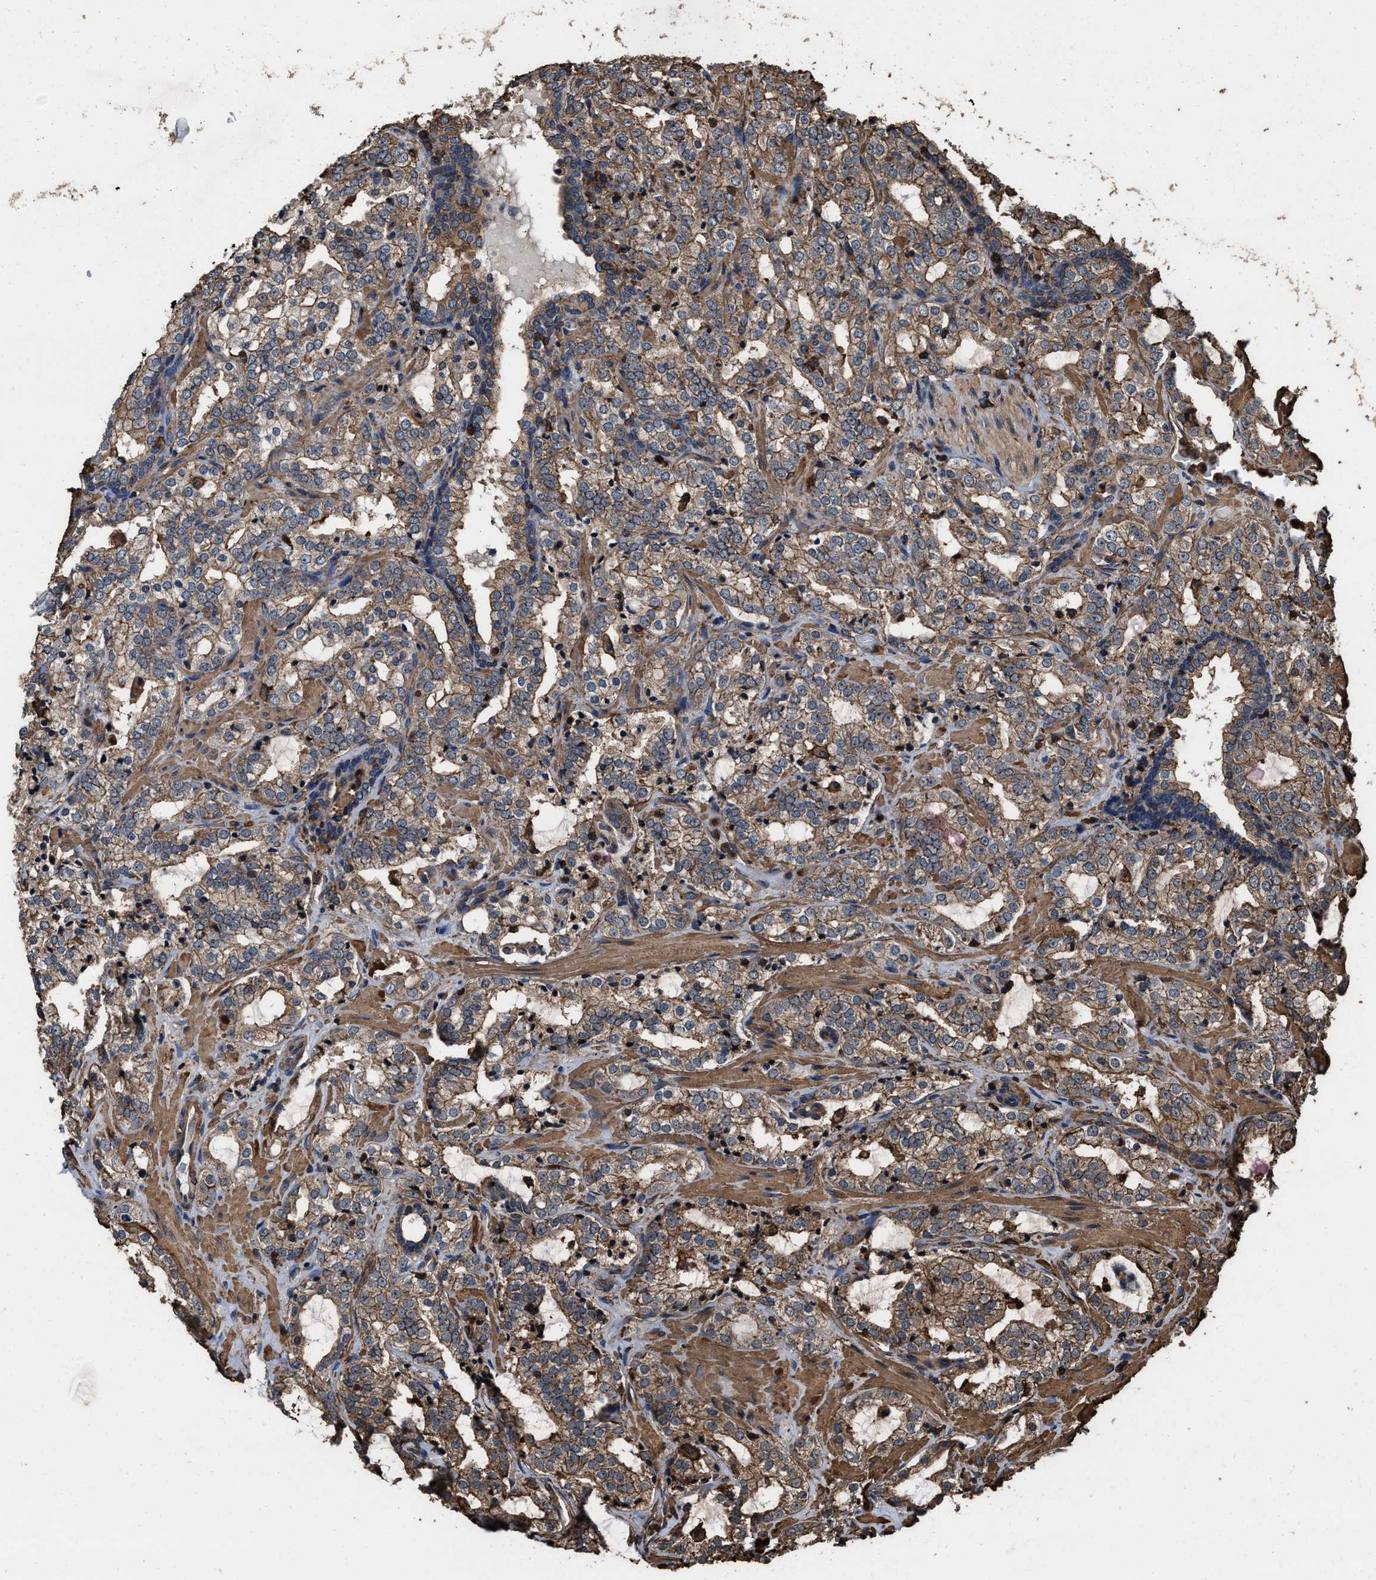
{"staining": {"intensity": "moderate", "quantity": ">75%", "location": "cytoplasmic/membranous"}, "tissue": "prostate cancer", "cell_type": "Tumor cells", "image_type": "cancer", "snomed": [{"axis": "morphology", "description": "Adenocarcinoma, High grade"}, {"axis": "topography", "description": "Prostate"}], "caption": "DAB (3,3'-diaminobenzidine) immunohistochemical staining of human prostate cancer (adenocarcinoma (high-grade)) reveals moderate cytoplasmic/membranous protein staining in about >75% of tumor cells.", "gene": "KBTBD2", "patient": {"sex": "male", "age": 64}}